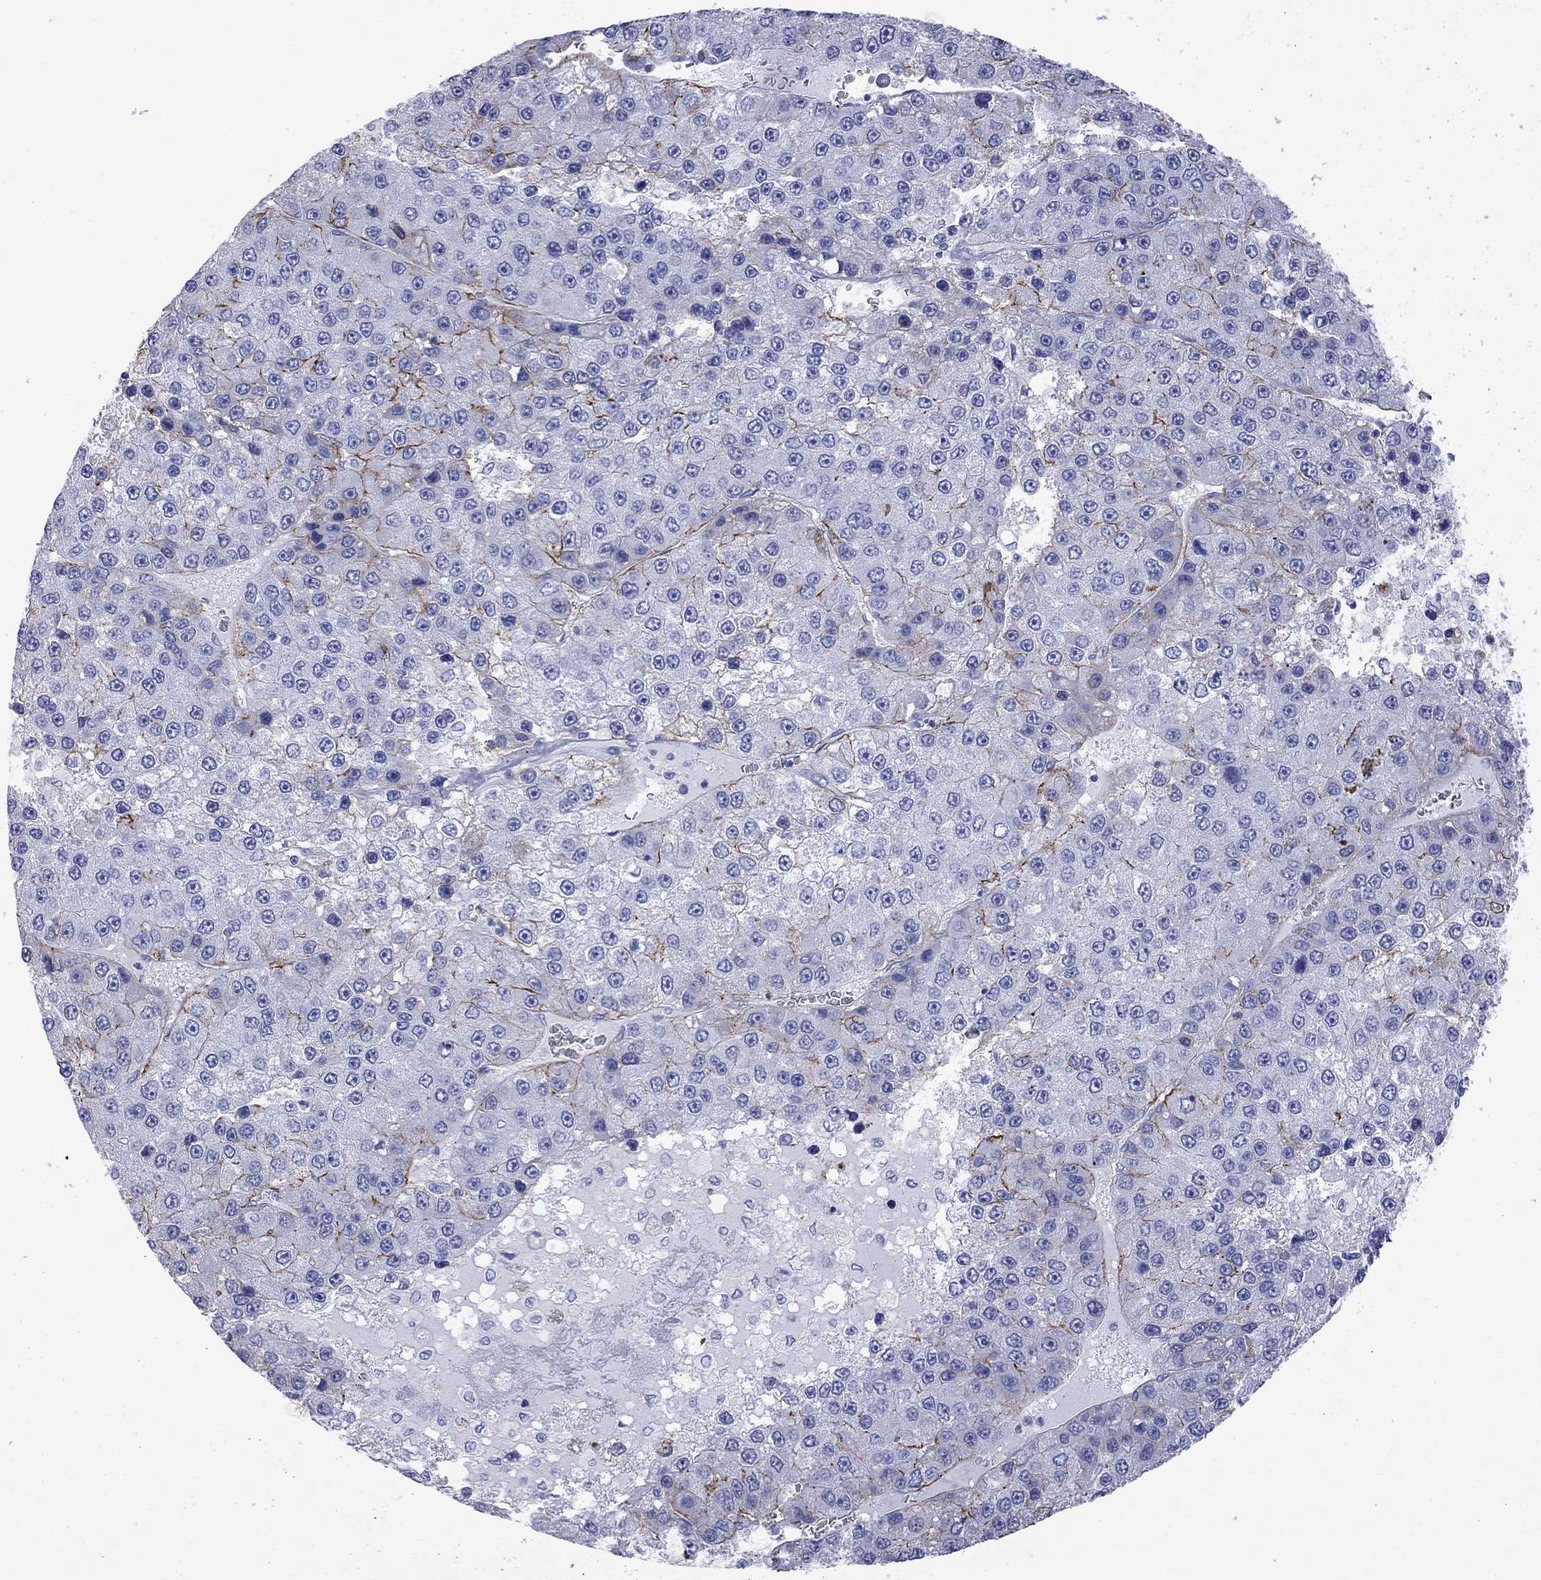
{"staining": {"intensity": "negative", "quantity": "none", "location": "none"}, "tissue": "liver cancer", "cell_type": "Tumor cells", "image_type": "cancer", "snomed": [{"axis": "morphology", "description": "Carcinoma, Hepatocellular, NOS"}, {"axis": "topography", "description": "Liver"}], "caption": "This is an immunohistochemistry (IHC) image of human liver cancer. There is no expression in tumor cells.", "gene": "S100A3", "patient": {"sex": "female", "age": 73}}